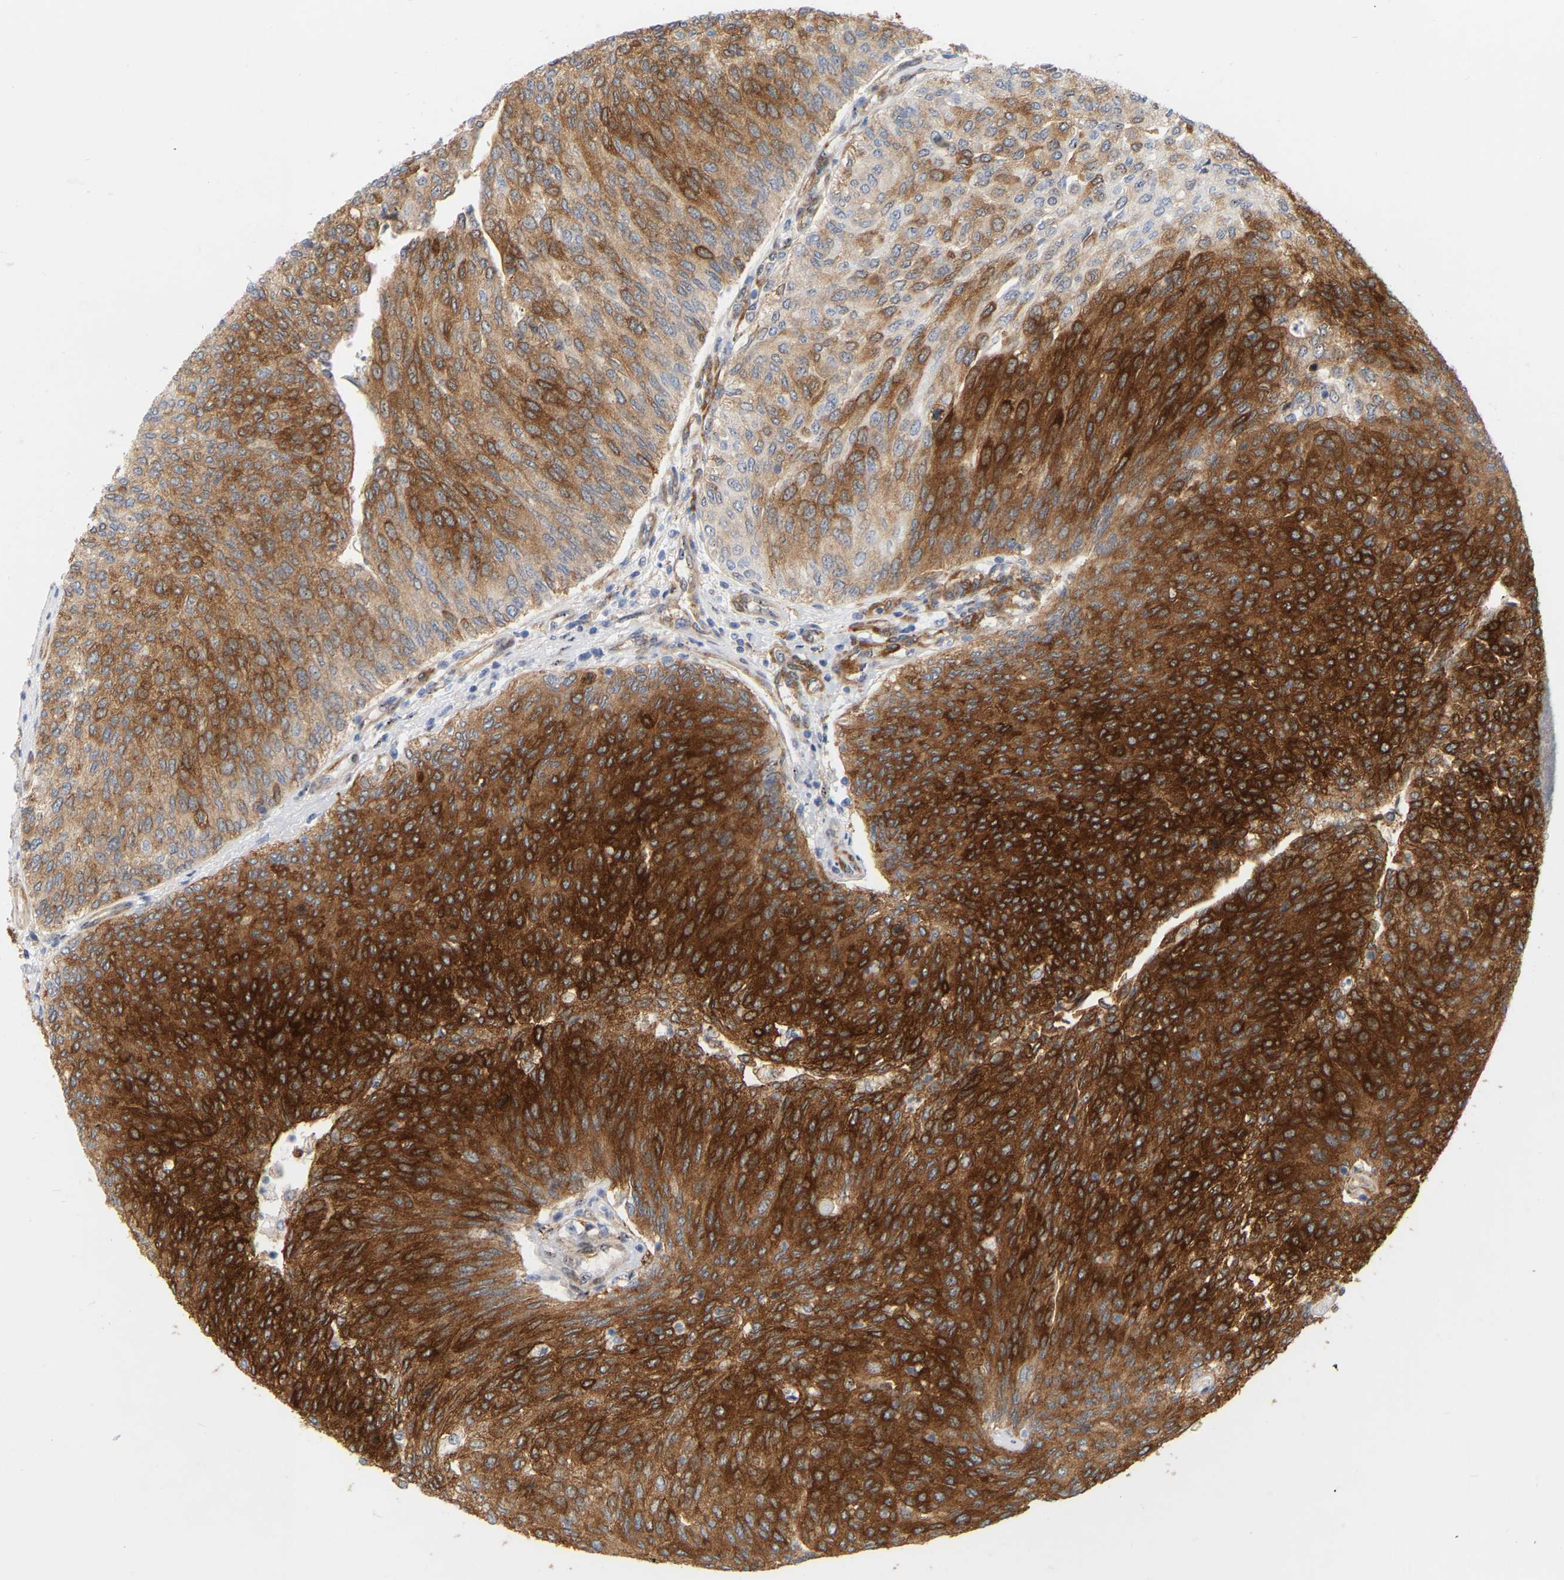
{"staining": {"intensity": "strong", "quantity": ">75%", "location": "cytoplasmic/membranous"}, "tissue": "urothelial cancer", "cell_type": "Tumor cells", "image_type": "cancer", "snomed": [{"axis": "morphology", "description": "Urothelial carcinoma, Low grade"}, {"axis": "topography", "description": "Urinary bladder"}], "caption": "Immunohistochemical staining of human urothelial carcinoma (low-grade) exhibits strong cytoplasmic/membranous protein staining in approximately >75% of tumor cells. Using DAB (3,3'-diaminobenzidine) (brown) and hematoxylin (blue) stains, captured at high magnification using brightfield microscopy.", "gene": "RAPH1", "patient": {"sex": "female", "age": 79}}